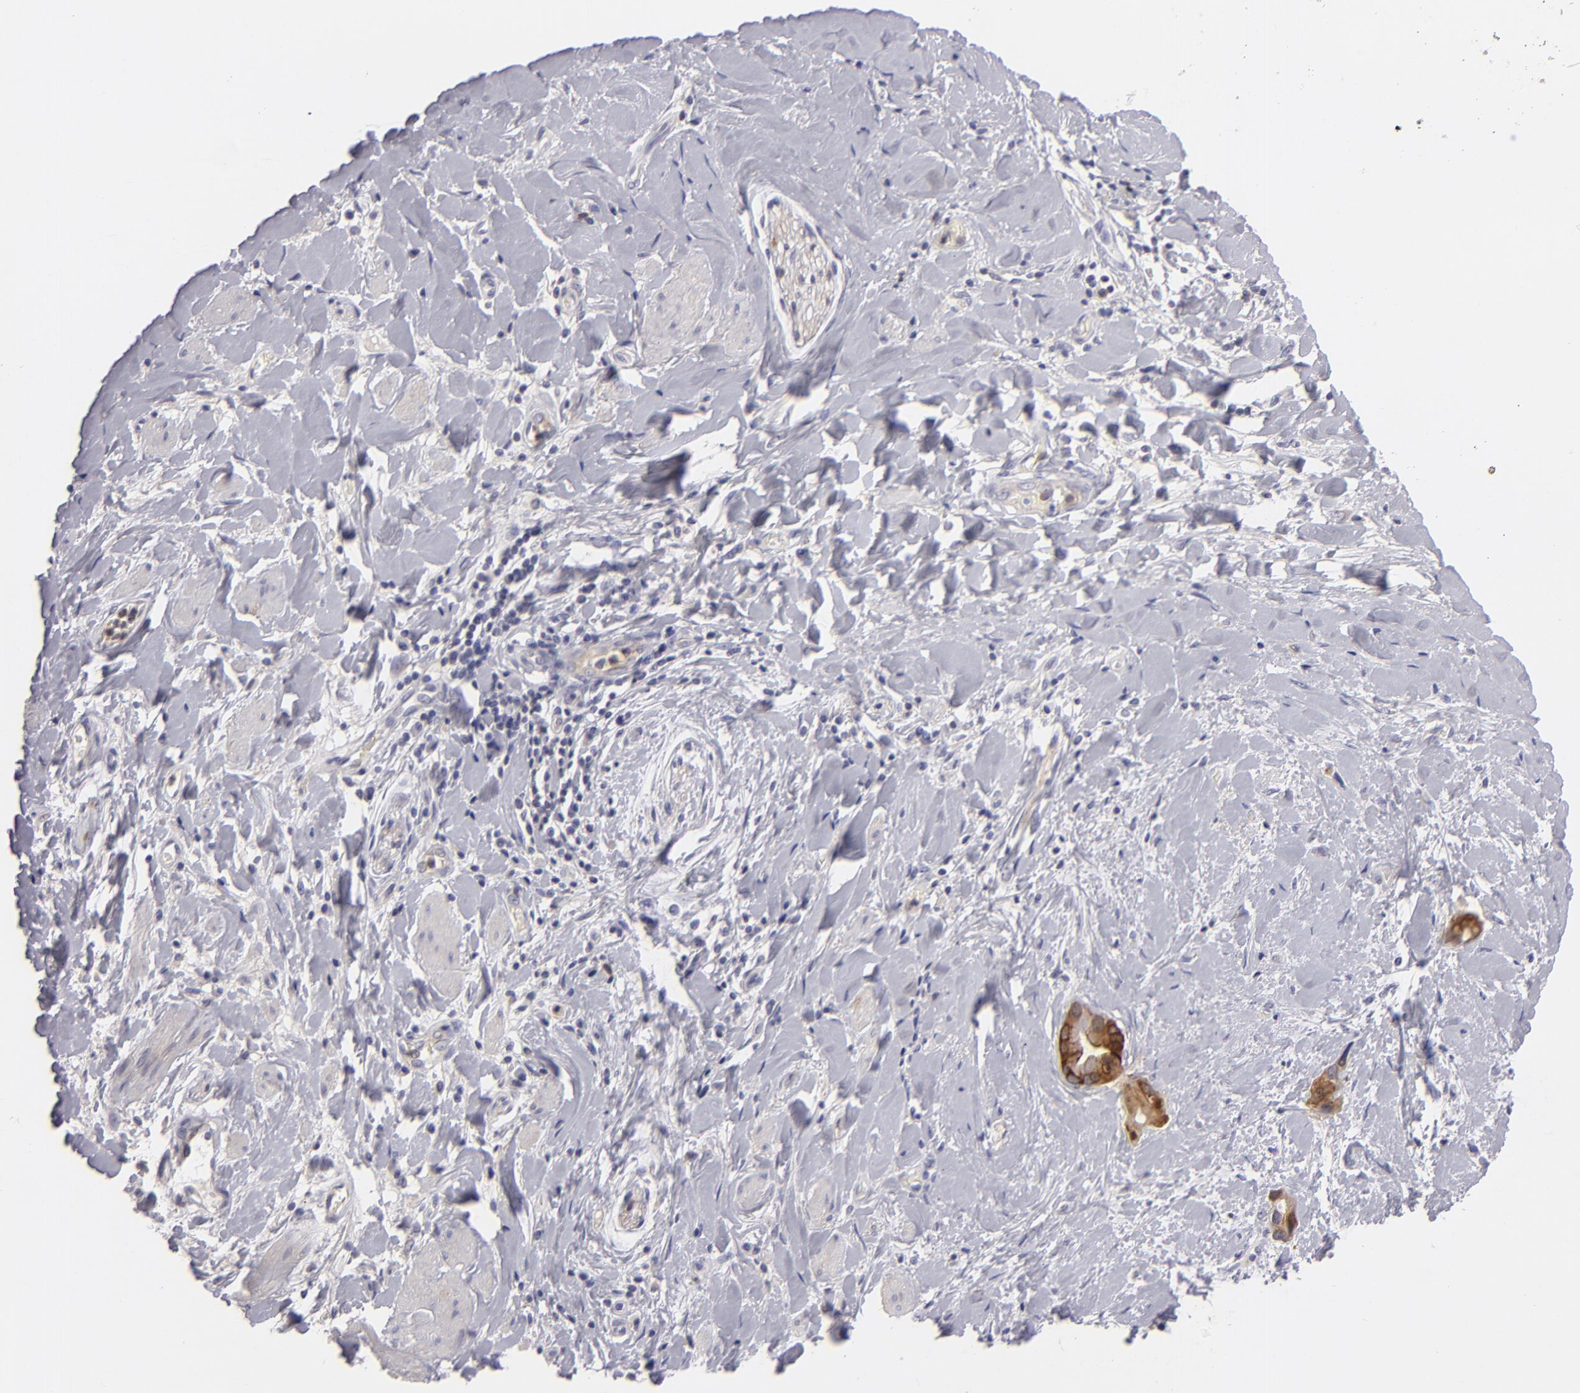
{"staining": {"intensity": "moderate", "quantity": ">75%", "location": "cytoplasmic/membranous"}, "tissue": "liver cancer", "cell_type": "Tumor cells", "image_type": "cancer", "snomed": [{"axis": "morphology", "description": "Cholangiocarcinoma"}, {"axis": "topography", "description": "Liver"}], "caption": "IHC micrograph of neoplastic tissue: human liver cholangiocarcinoma stained using immunohistochemistry reveals medium levels of moderate protein expression localized specifically in the cytoplasmic/membranous of tumor cells, appearing as a cytoplasmic/membranous brown color.", "gene": "MMP10", "patient": {"sex": "female", "age": 65}}